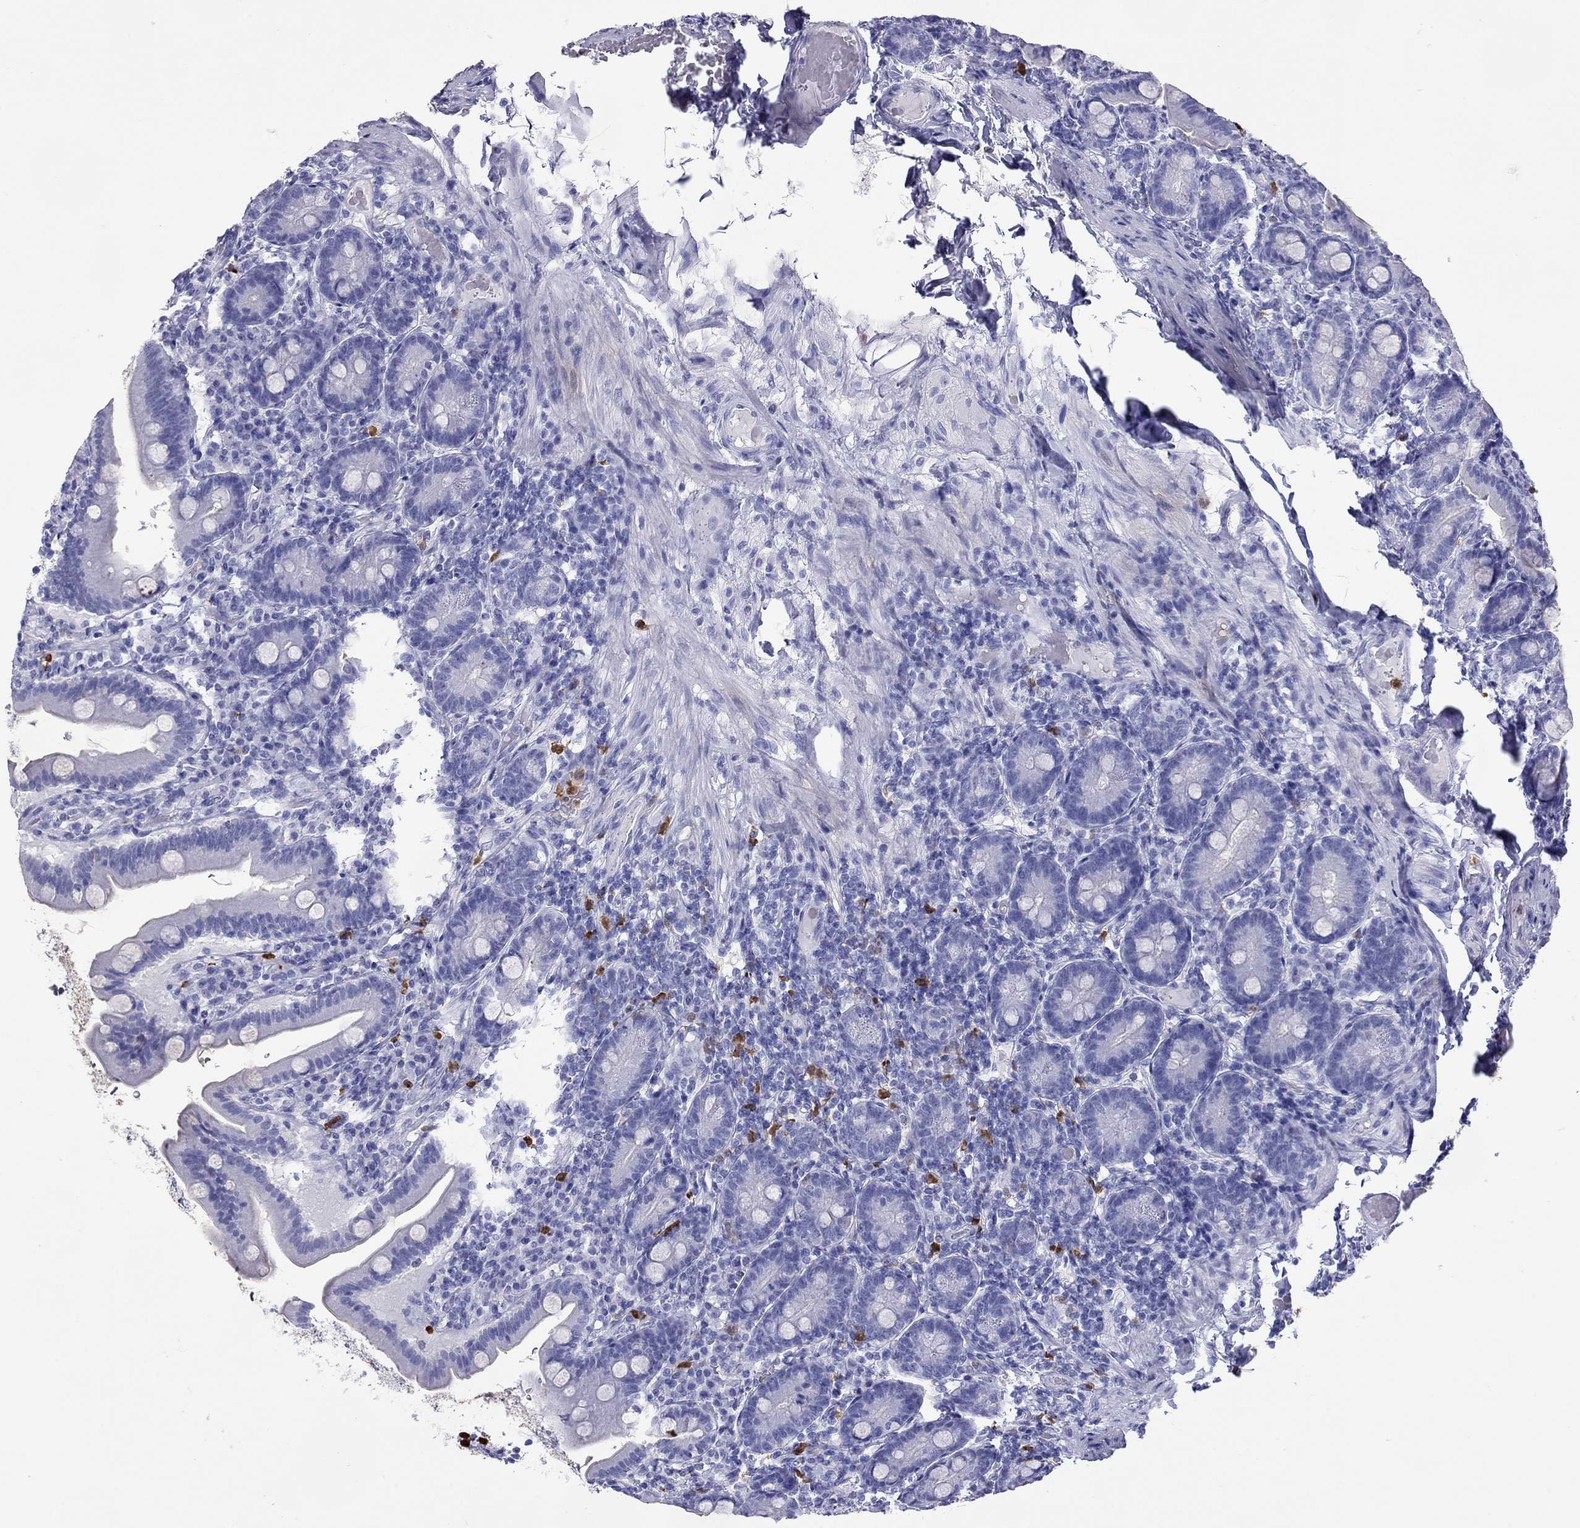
{"staining": {"intensity": "negative", "quantity": "none", "location": "none"}, "tissue": "small intestine", "cell_type": "Glandular cells", "image_type": "normal", "snomed": [{"axis": "morphology", "description": "Normal tissue, NOS"}, {"axis": "topography", "description": "Small intestine"}], "caption": "Protein analysis of normal small intestine demonstrates no significant expression in glandular cells. (Immunohistochemistry (ihc), brightfield microscopy, high magnification).", "gene": "SLAMF1", "patient": {"sex": "male", "age": 66}}